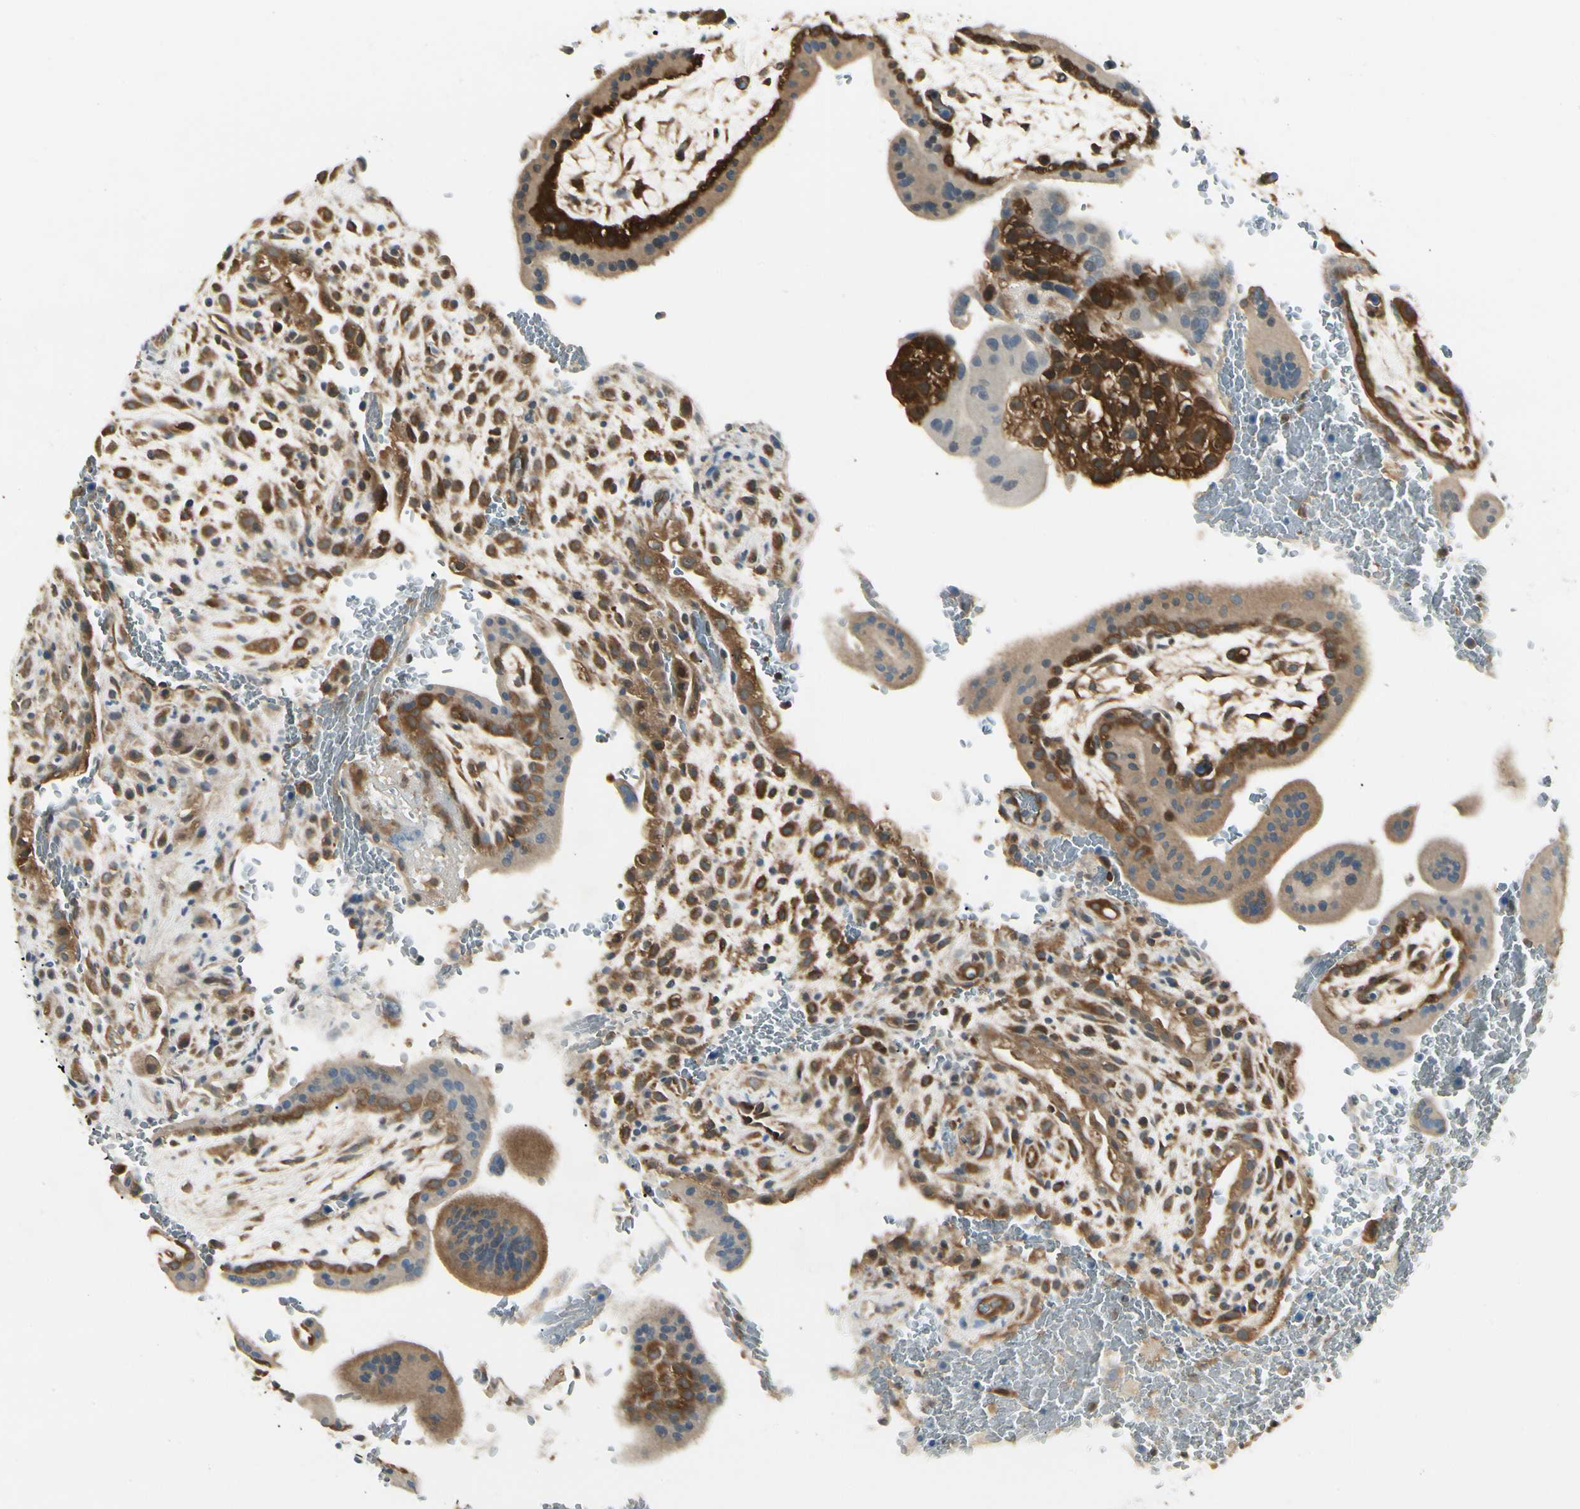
{"staining": {"intensity": "strong", "quantity": ">75%", "location": "cytoplasmic/membranous"}, "tissue": "placenta", "cell_type": "Decidual cells", "image_type": "normal", "snomed": [{"axis": "morphology", "description": "Normal tissue, NOS"}, {"axis": "topography", "description": "Placenta"}], "caption": "Decidual cells exhibit strong cytoplasmic/membranous expression in approximately >75% of cells in unremarkable placenta. The protein is stained brown, and the nuclei are stained in blue (DAB (3,3'-diaminobenzidine) IHC with brightfield microscopy, high magnification).", "gene": "NME1", "patient": {"sex": "female", "age": 35}}